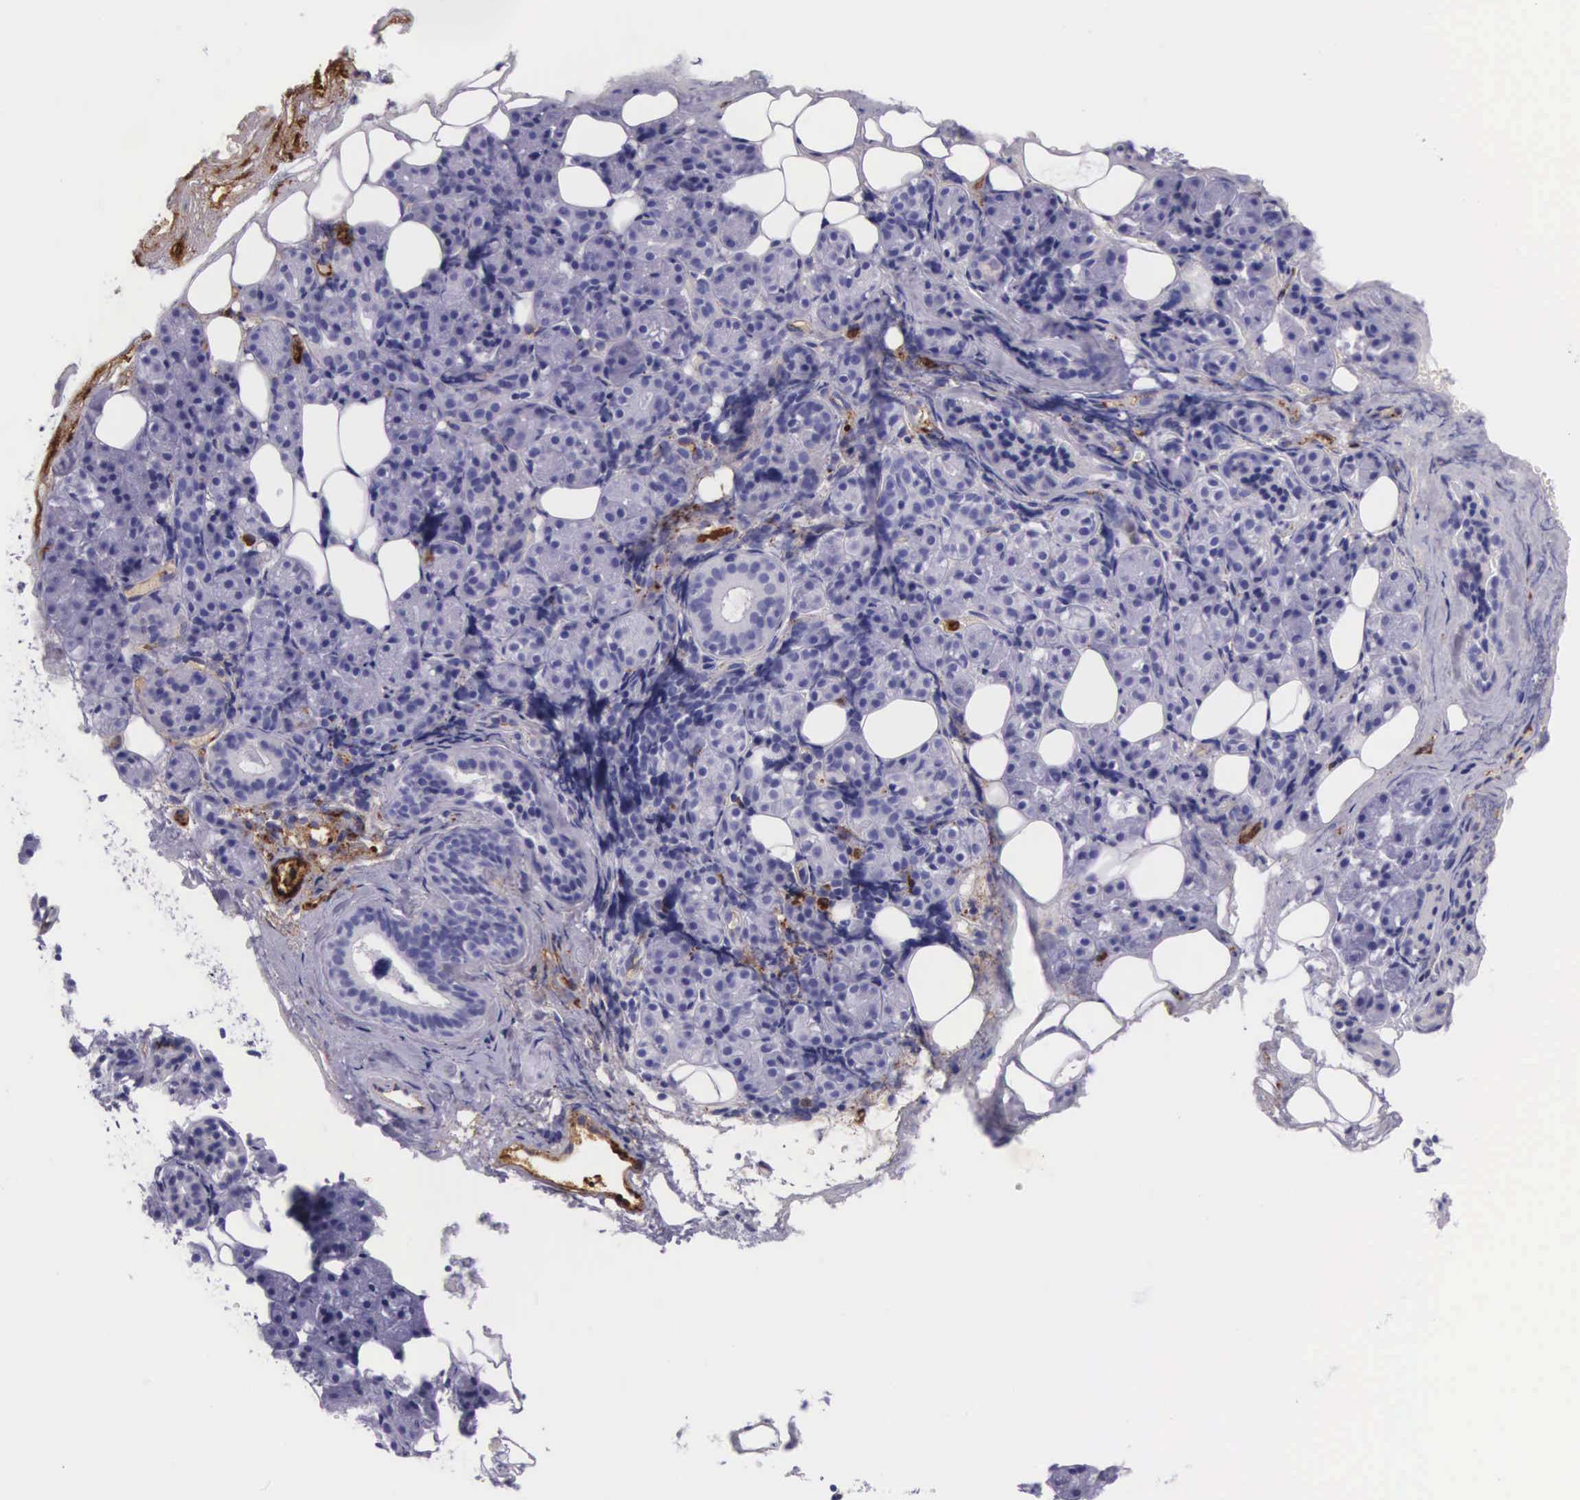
{"staining": {"intensity": "negative", "quantity": "none", "location": "none"}, "tissue": "salivary gland", "cell_type": "Glandular cells", "image_type": "normal", "snomed": [{"axis": "morphology", "description": "Normal tissue, NOS"}, {"axis": "topography", "description": "Salivary gland"}], "caption": "Salivary gland was stained to show a protein in brown. There is no significant positivity in glandular cells. (DAB (3,3'-diaminobenzidine) IHC, high magnification).", "gene": "FCN1", "patient": {"sex": "female", "age": 55}}